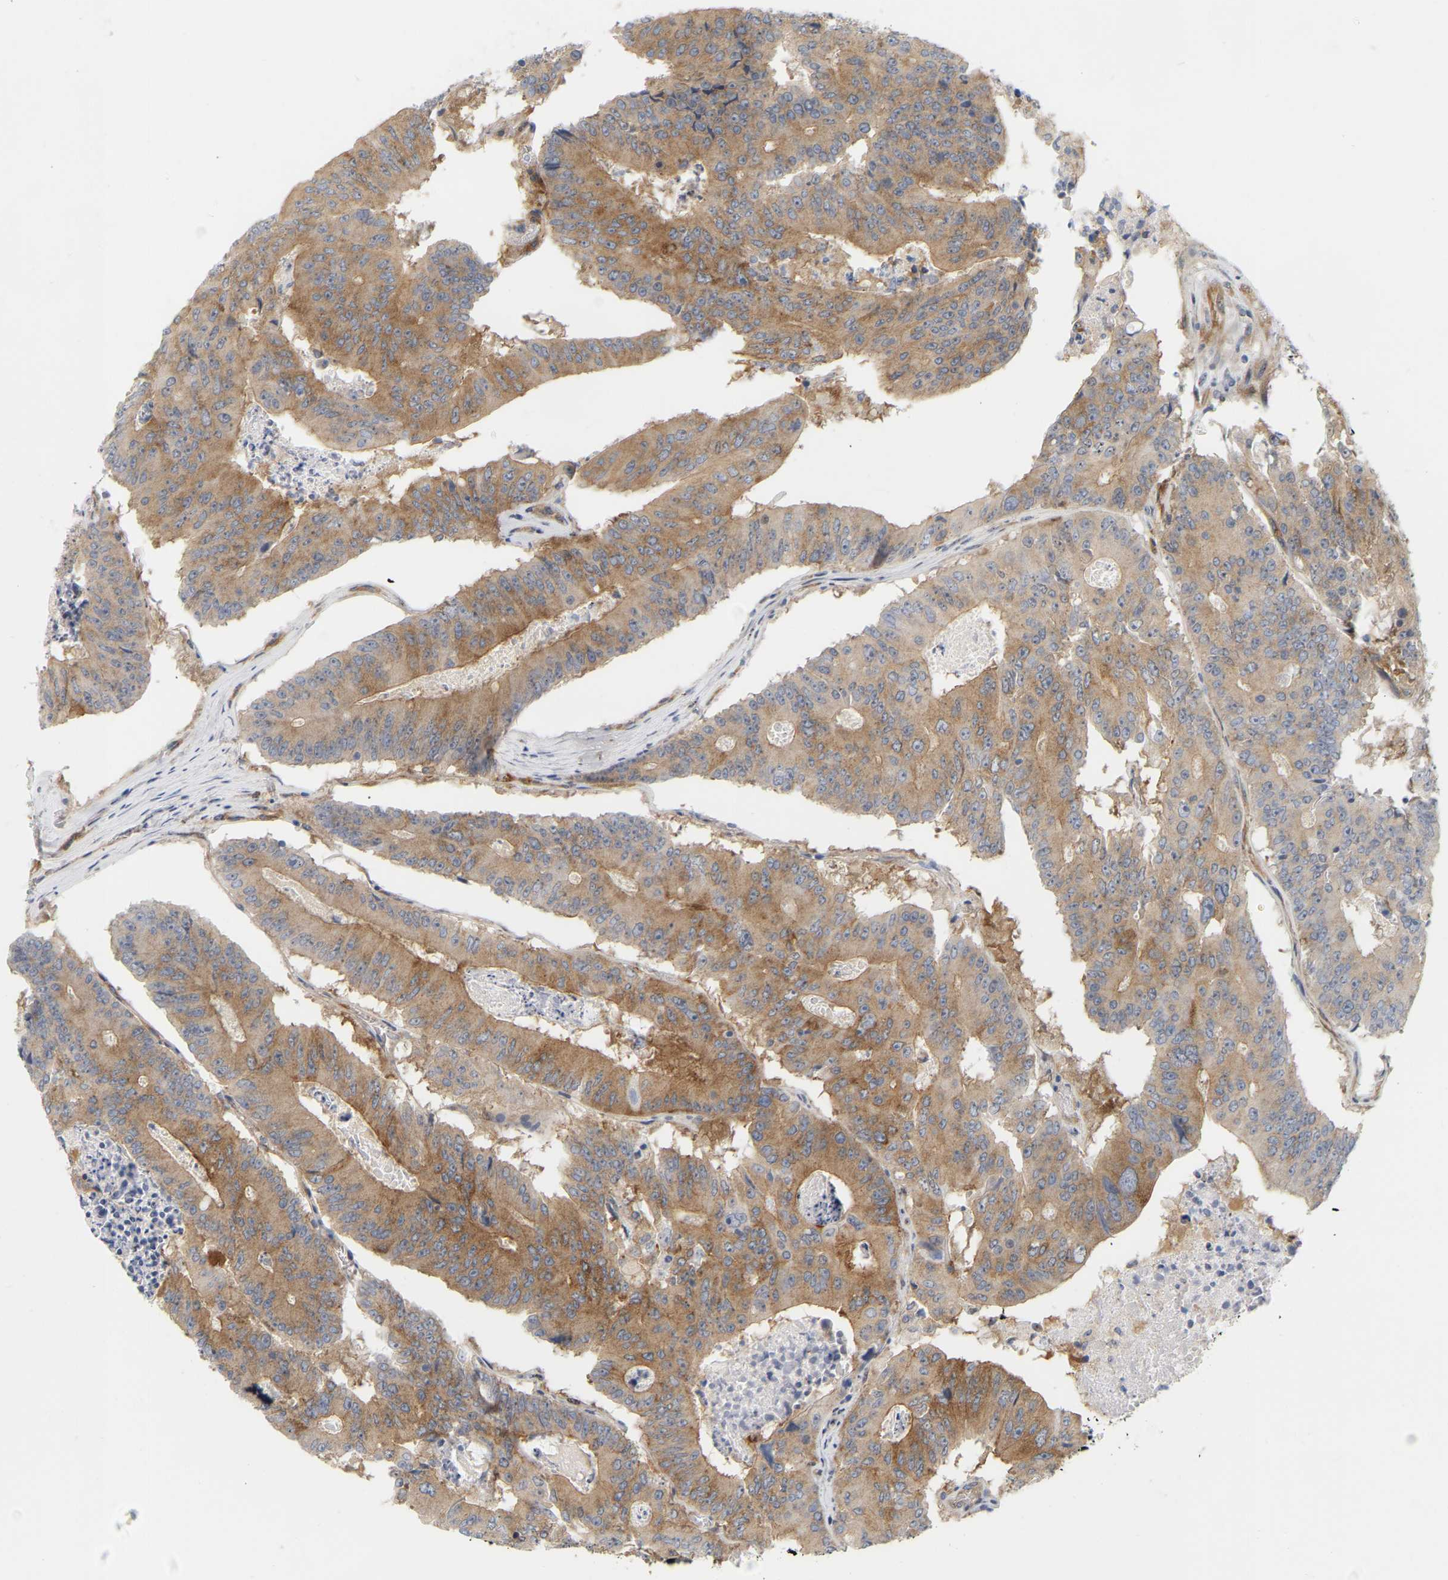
{"staining": {"intensity": "moderate", "quantity": ">75%", "location": "cytoplasmic/membranous"}, "tissue": "colorectal cancer", "cell_type": "Tumor cells", "image_type": "cancer", "snomed": [{"axis": "morphology", "description": "Adenocarcinoma, NOS"}, {"axis": "topography", "description": "Colon"}], "caption": "A histopathology image of human colorectal adenocarcinoma stained for a protein reveals moderate cytoplasmic/membranous brown staining in tumor cells.", "gene": "RAPH1", "patient": {"sex": "male", "age": 87}}